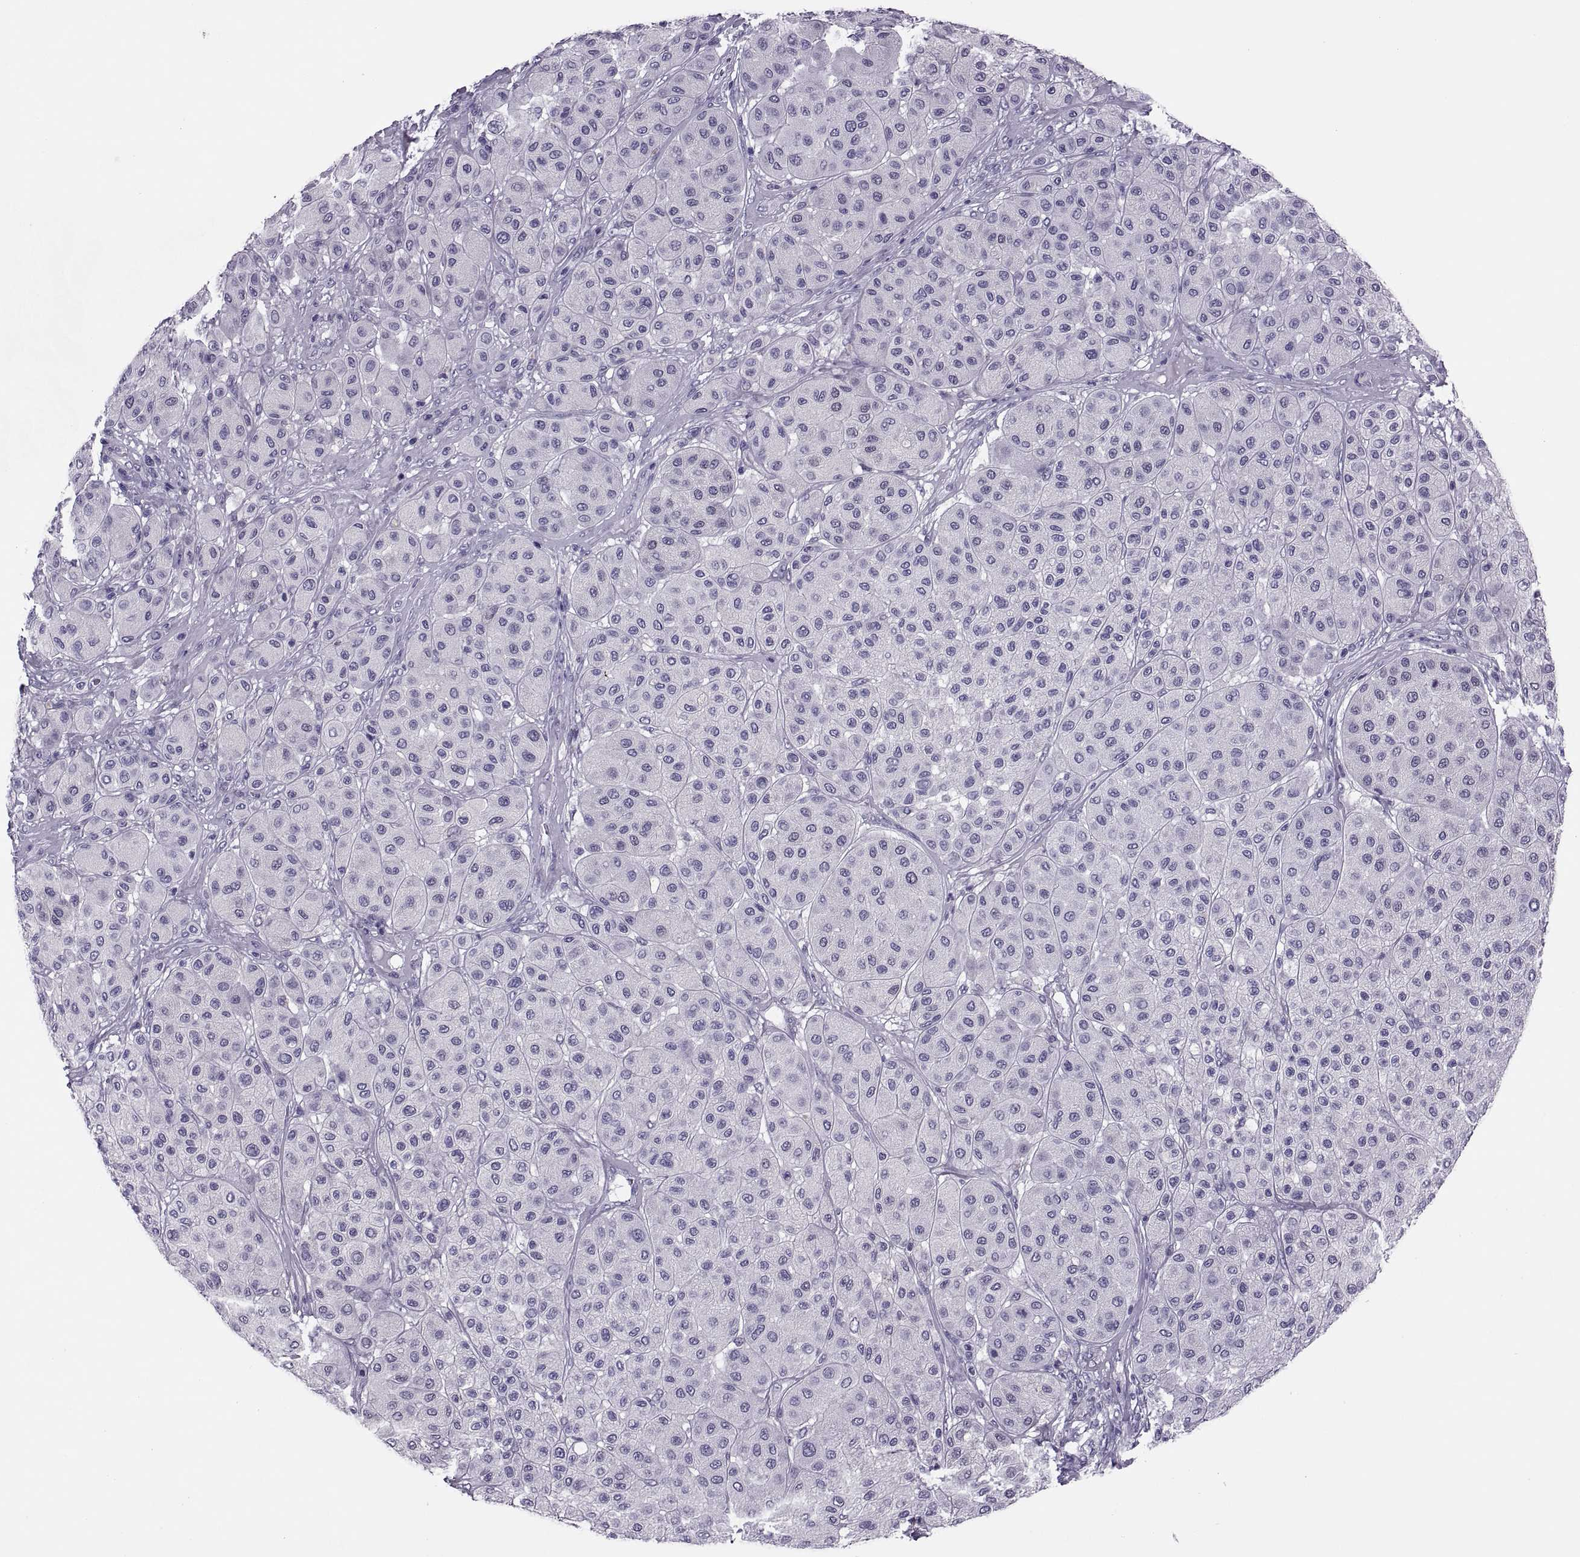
{"staining": {"intensity": "negative", "quantity": "none", "location": "none"}, "tissue": "melanoma", "cell_type": "Tumor cells", "image_type": "cancer", "snomed": [{"axis": "morphology", "description": "Malignant melanoma, Metastatic site"}, {"axis": "topography", "description": "Smooth muscle"}], "caption": "Human melanoma stained for a protein using IHC displays no positivity in tumor cells.", "gene": "SYNGR4", "patient": {"sex": "male", "age": 41}}